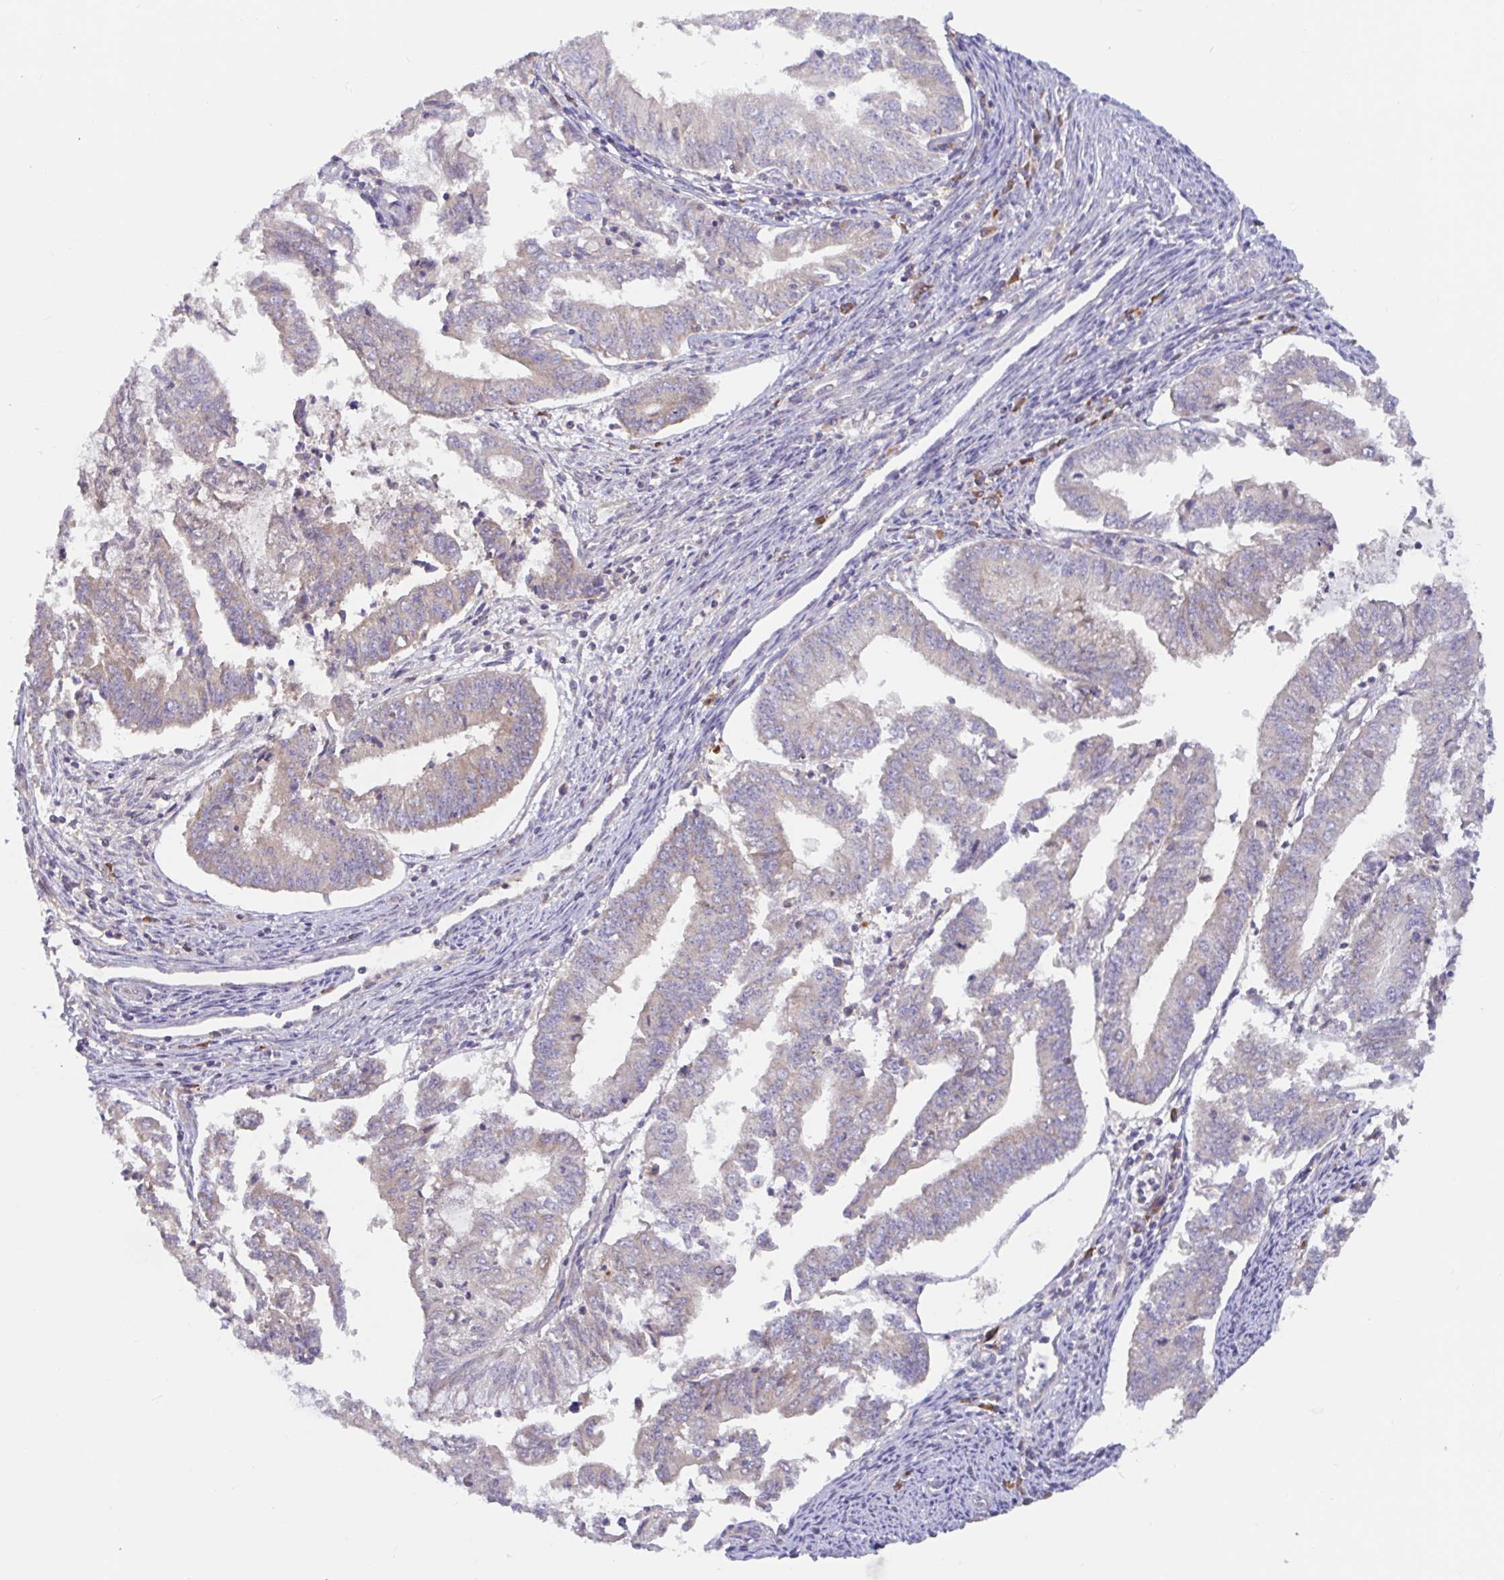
{"staining": {"intensity": "negative", "quantity": "none", "location": "none"}, "tissue": "endometrial cancer", "cell_type": "Tumor cells", "image_type": "cancer", "snomed": [{"axis": "morphology", "description": "Adenocarcinoma, NOS"}, {"axis": "topography", "description": "Endometrium"}], "caption": "The immunohistochemistry histopathology image has no significant expression in tumor cells of endometrial adenocarcinoma tissue.", "gene": "LARP1", "patient": {"sex": "female", "age": 61}}